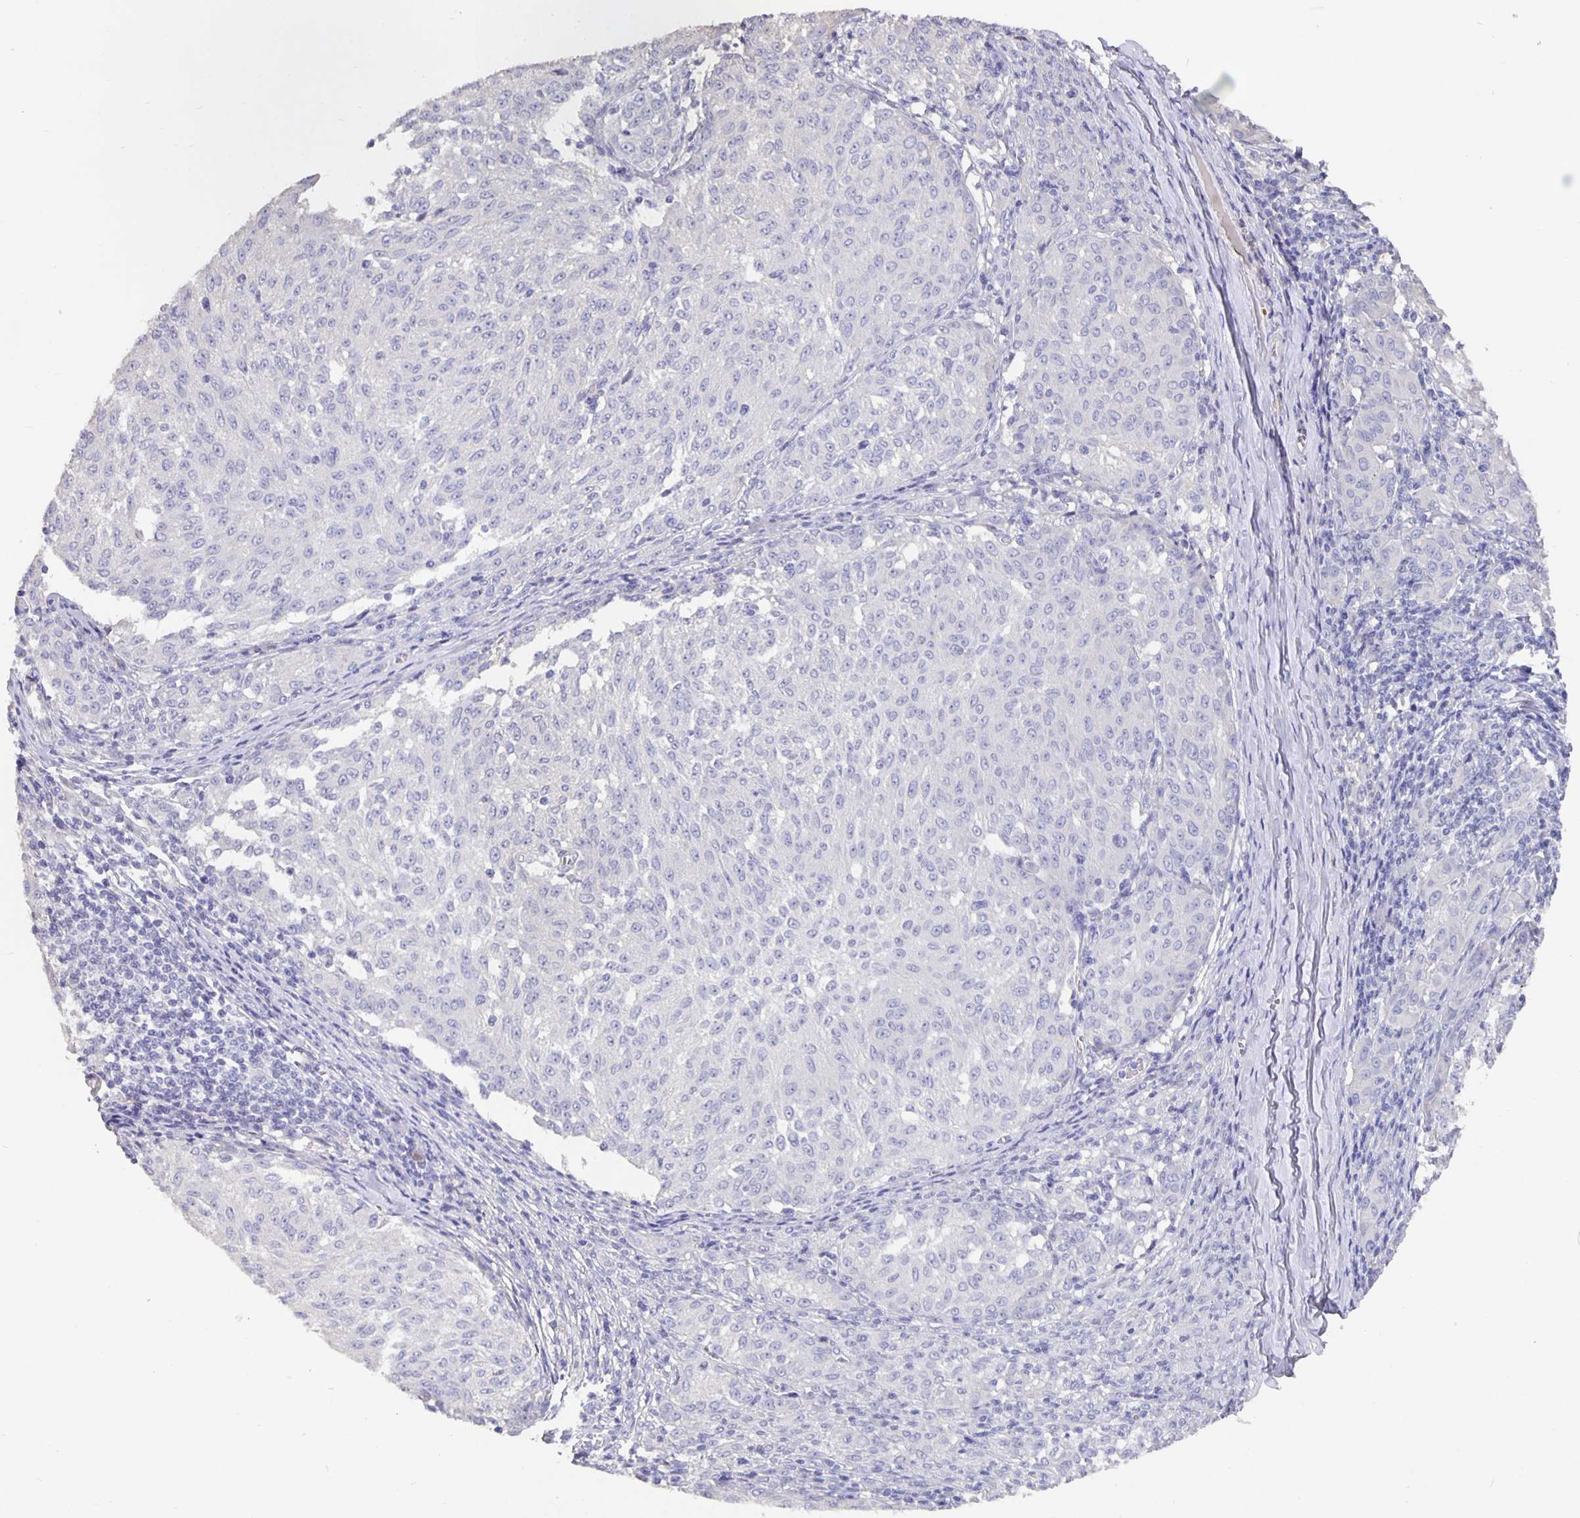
{"staining": {"intensity": "negative", "quantity": "none", "location": "none"}, "tissue": "melanoma", "cell_type": "Tumor cells", "image_type": "cancer", "snomed": [{"axis": "morphology", "description": "Malignant melanoma, NOS"}, {"axis": "topography", "description": "Skin"}], "caption": "Immunohistochemistry image of neoplastic tissue: human malignant melanoma stained with DAB reveals no significant protein expression in tumor cells.", "gene": "CFAP74", "patient": {"sex": "female", "age": 72}}